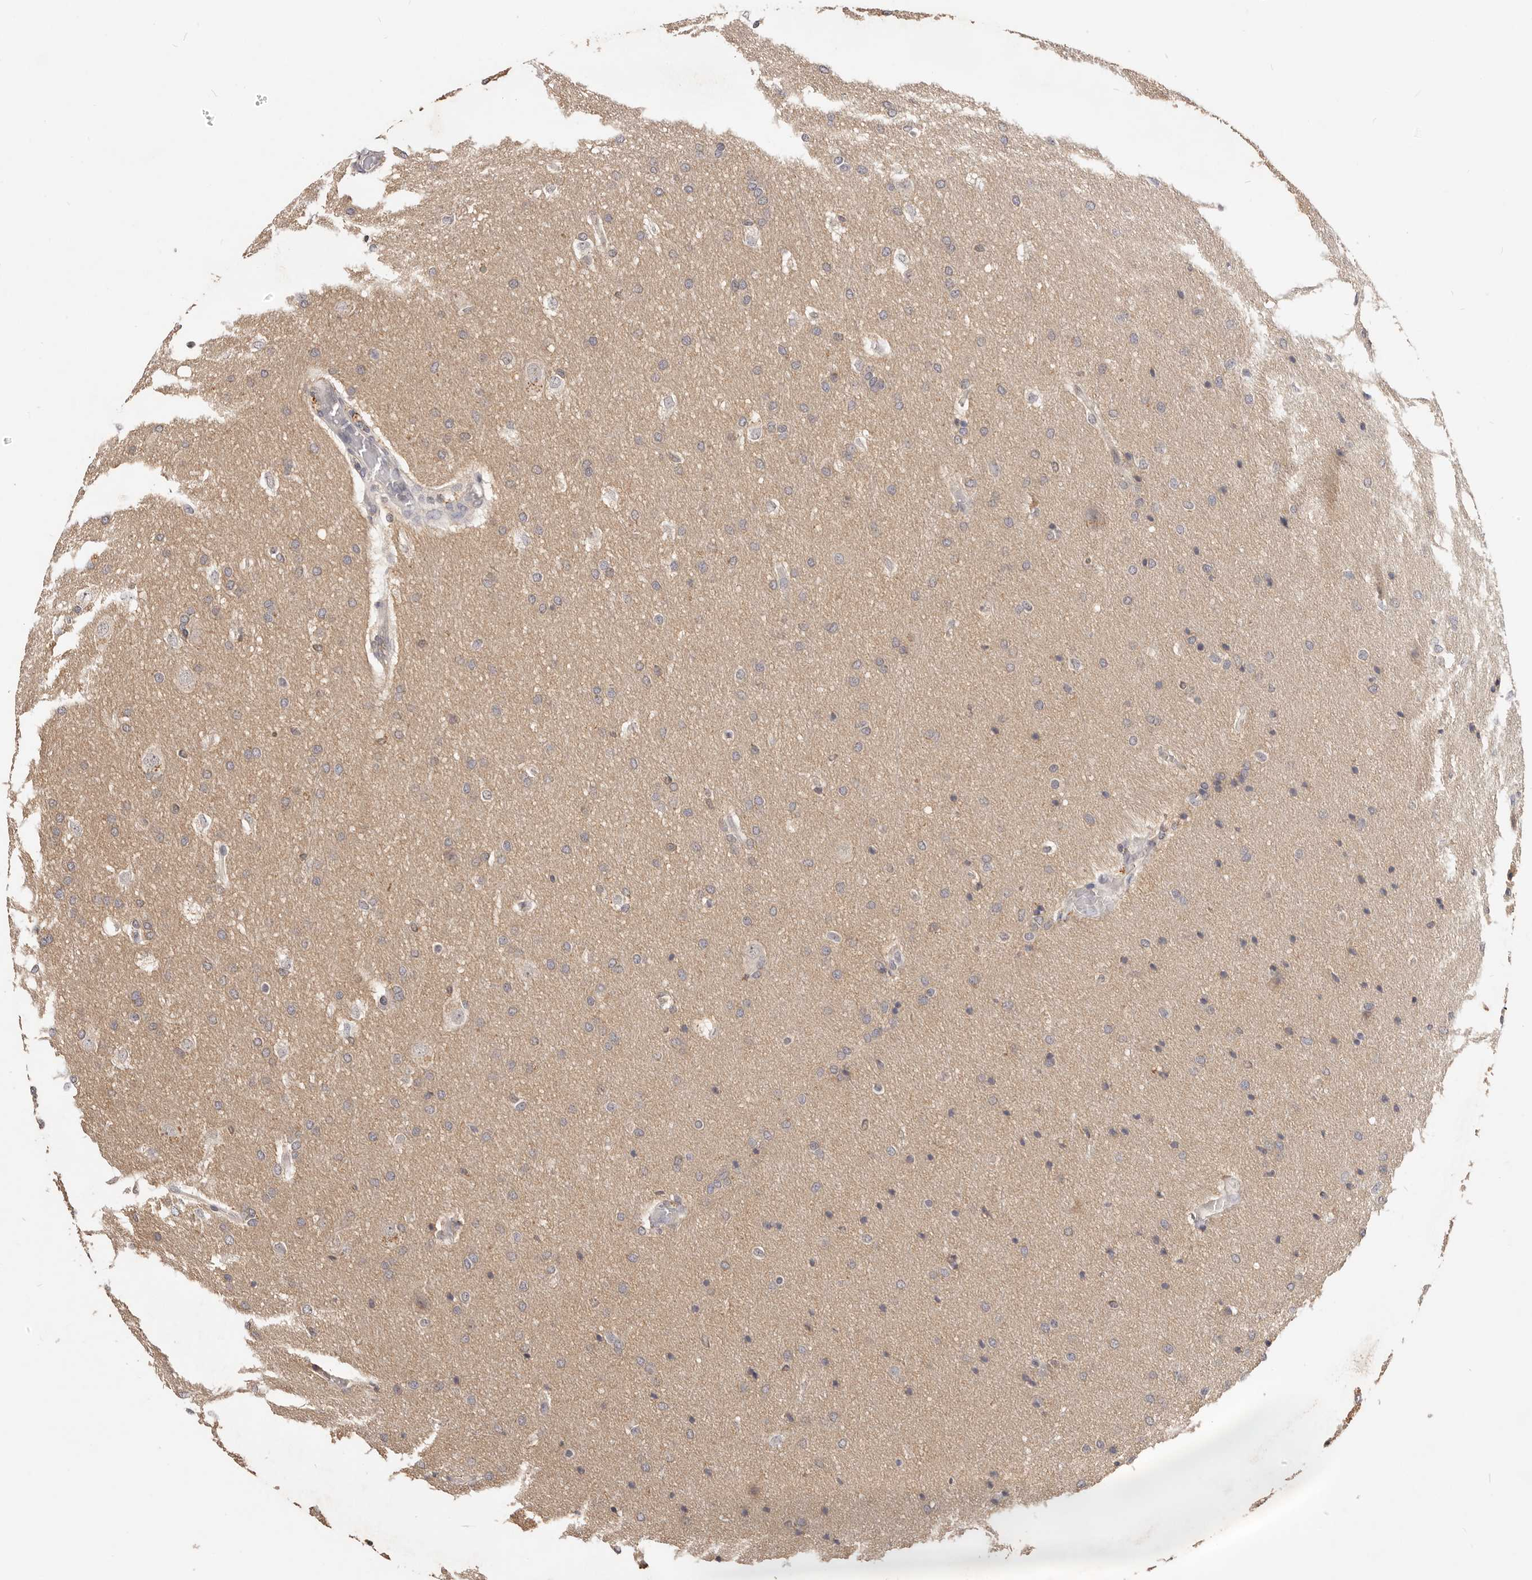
{"staining": {"intensity": "weak", "quantity": ">75%", "location": "cytoplasmic/membranous"}, "tissue": "glioma", "cell_type": "Tumor cells", "image_type": "cancer", "snomed": [{"axis": "morphology", "description": "Glioma, malignant, Low grade"}, {"axis": "topography", "description": "Brain"}], "caption": "High-magnification brightfield microscopy of malignant low-grade glioma stained with DAB (3,3'-diaminobenzidine) (brown) and counterstained with hematoxylin (blue). tumor cells exhibit weak cytoplasmic/membranous expression is present in about>75% of cells.", "gene": "TSPAN13", "patient": {"sex": "female", "age": 37}}